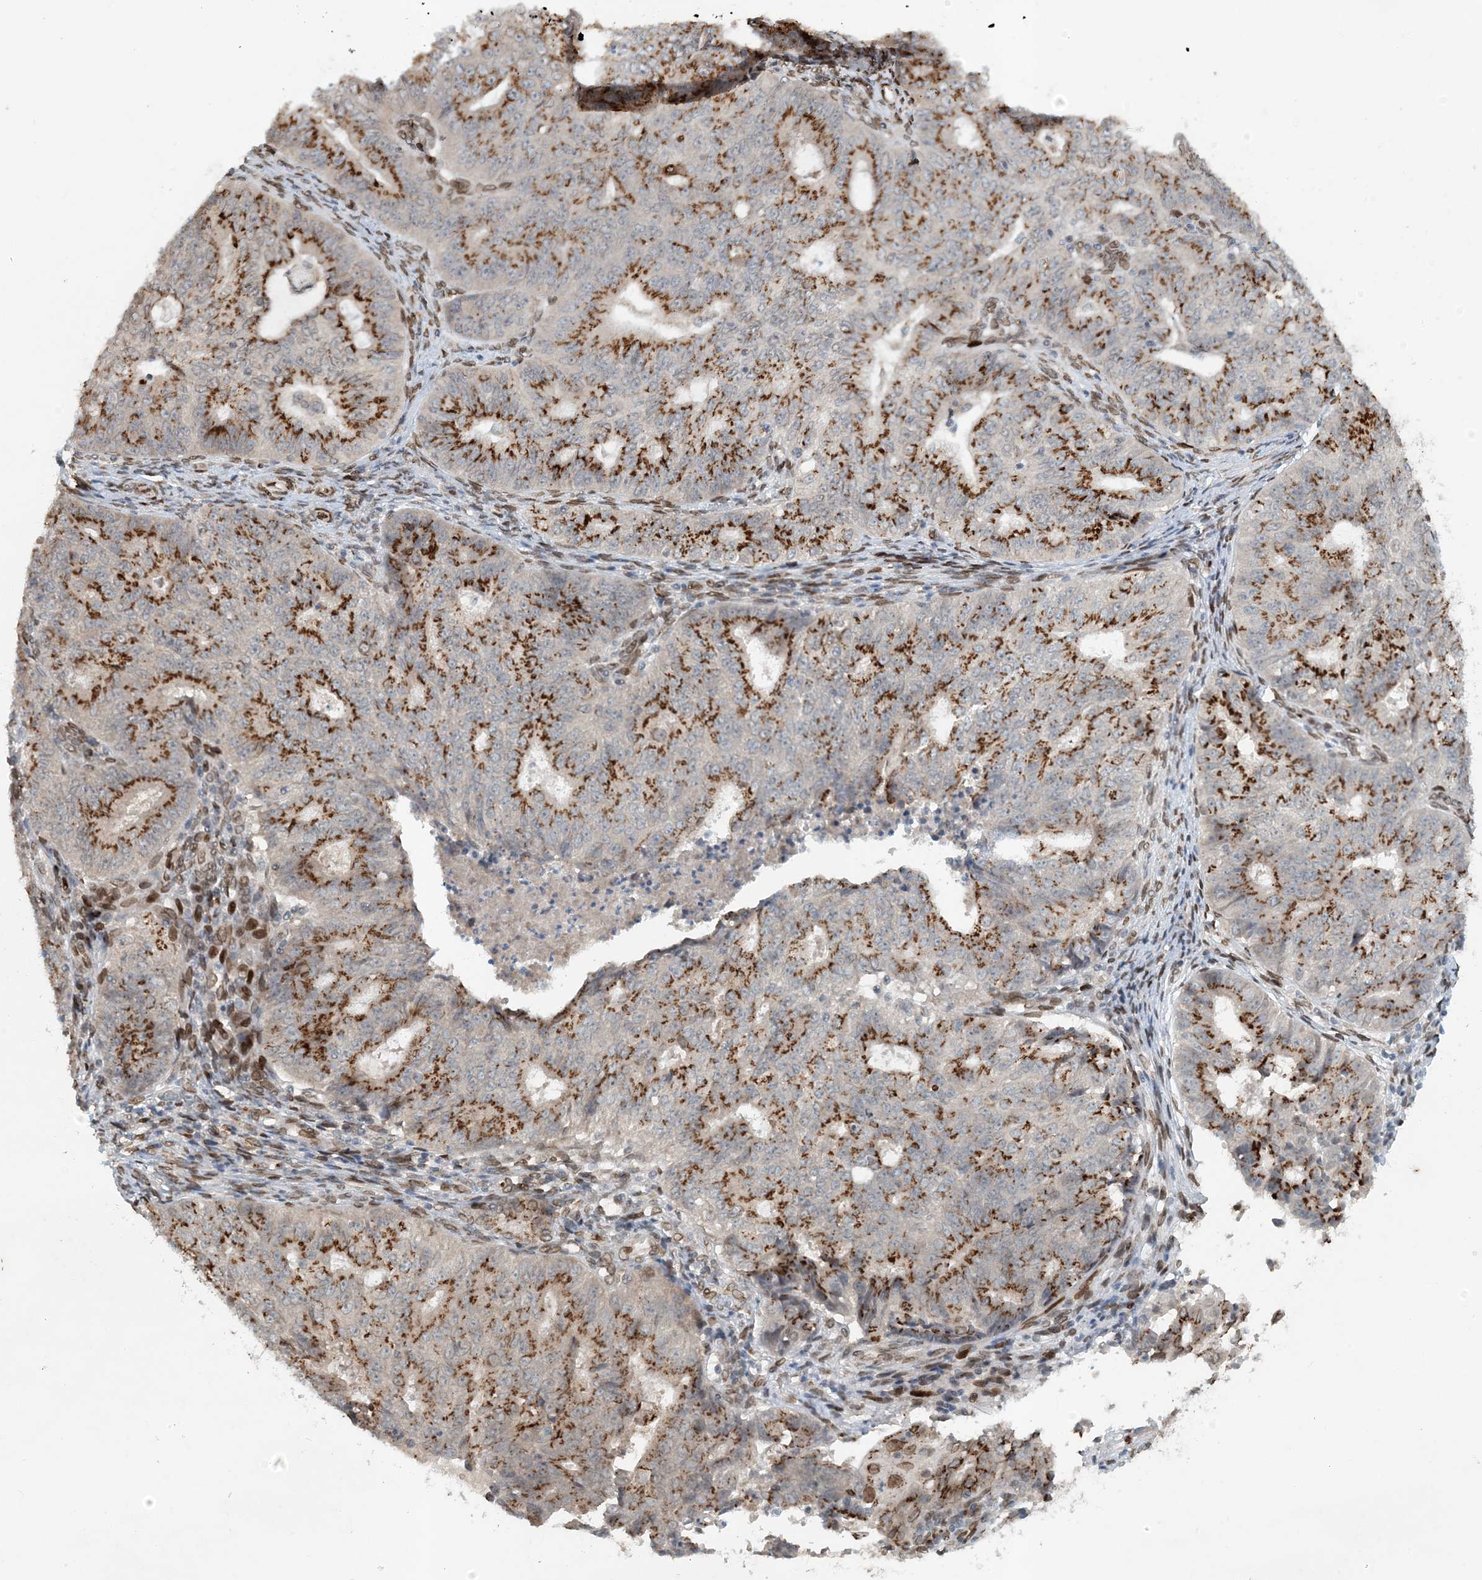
{"staining": {"intensity": "strong", "quantity": ">75%", "location": "cytoplasmic/membranous"}, "tissue": "endometrial cancer", "cell_type": "Tumor cells", "image_type": "cancer", "snomed": [{"axis": "morphology", "description": "Adenocarcinoma, NOS"}, {"axis": "topography", "description": "Endometrium"}], "caption": "Human endometrial adenocarcinoma stained with a brown dye demonstrates strong cytoplasmic/membranous positive positivity in about >75% of tumor cells.", "gene": "SLC35A2", "patient": {"sex": "female", "age": 32}}